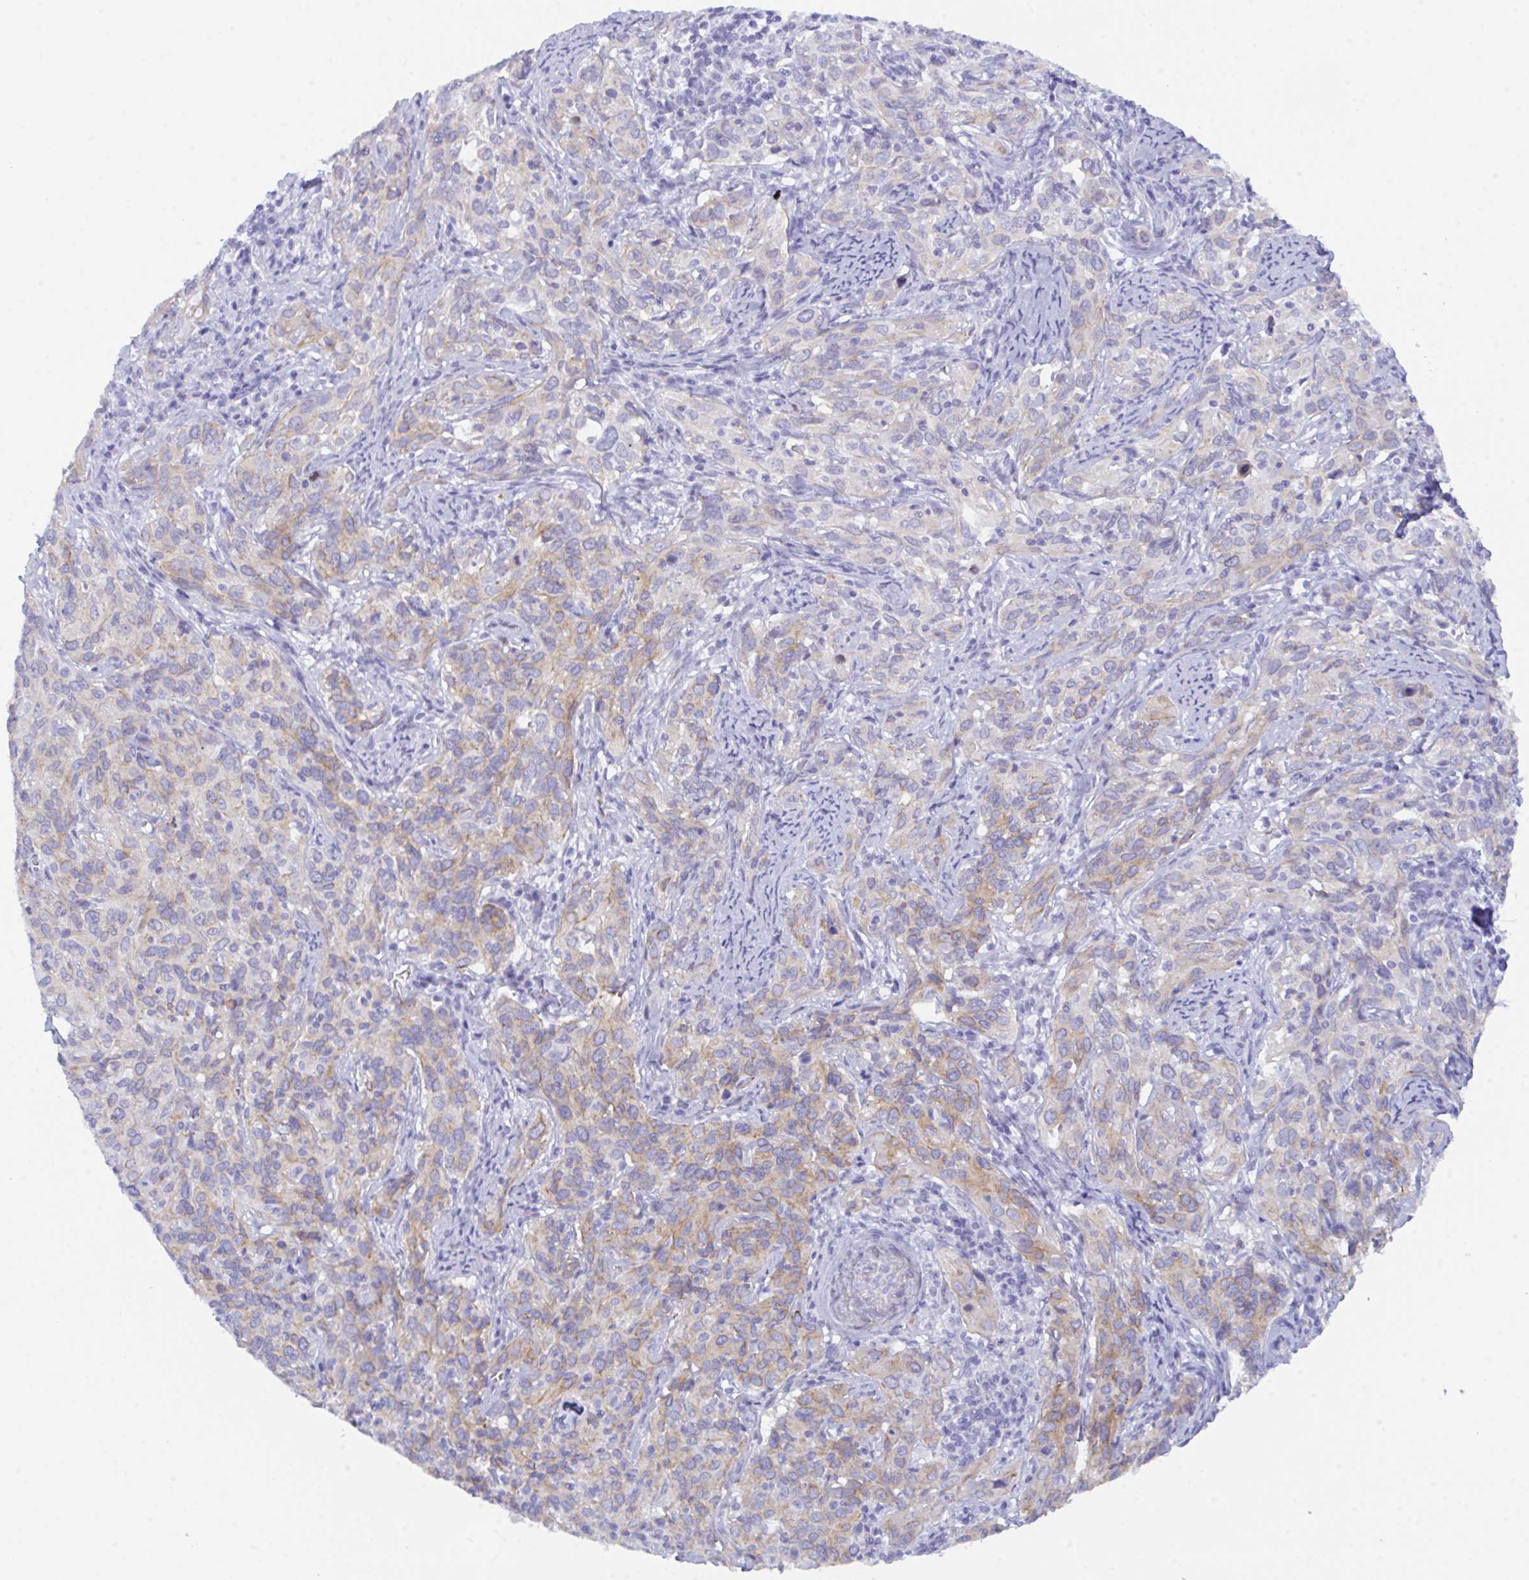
{"staining": {"intensity": "moderate", "quantity": "25%-75%", "location": "cytoplasmic/membranous"}, "tissue": "cervical cancer", "cell_type": "Tumor cells", "image_type": "cancer", "snomed": [{"axis": "morphology", "description": "Squamous cell carcinoma, NOS"}, {"axis": "topography", "description": "Cervix"}], "caption": "This histopathology image shows cervical cancer (squamous cell carcinoma) stained with IHC to label a protein in brown. The cytoplasmic/membranous of tumor cells show moderate positivity for the protein. Nuclei are counter-stained blue.", "gene": "CEP170B", "patient": {"sex": "female", "age": 51}}